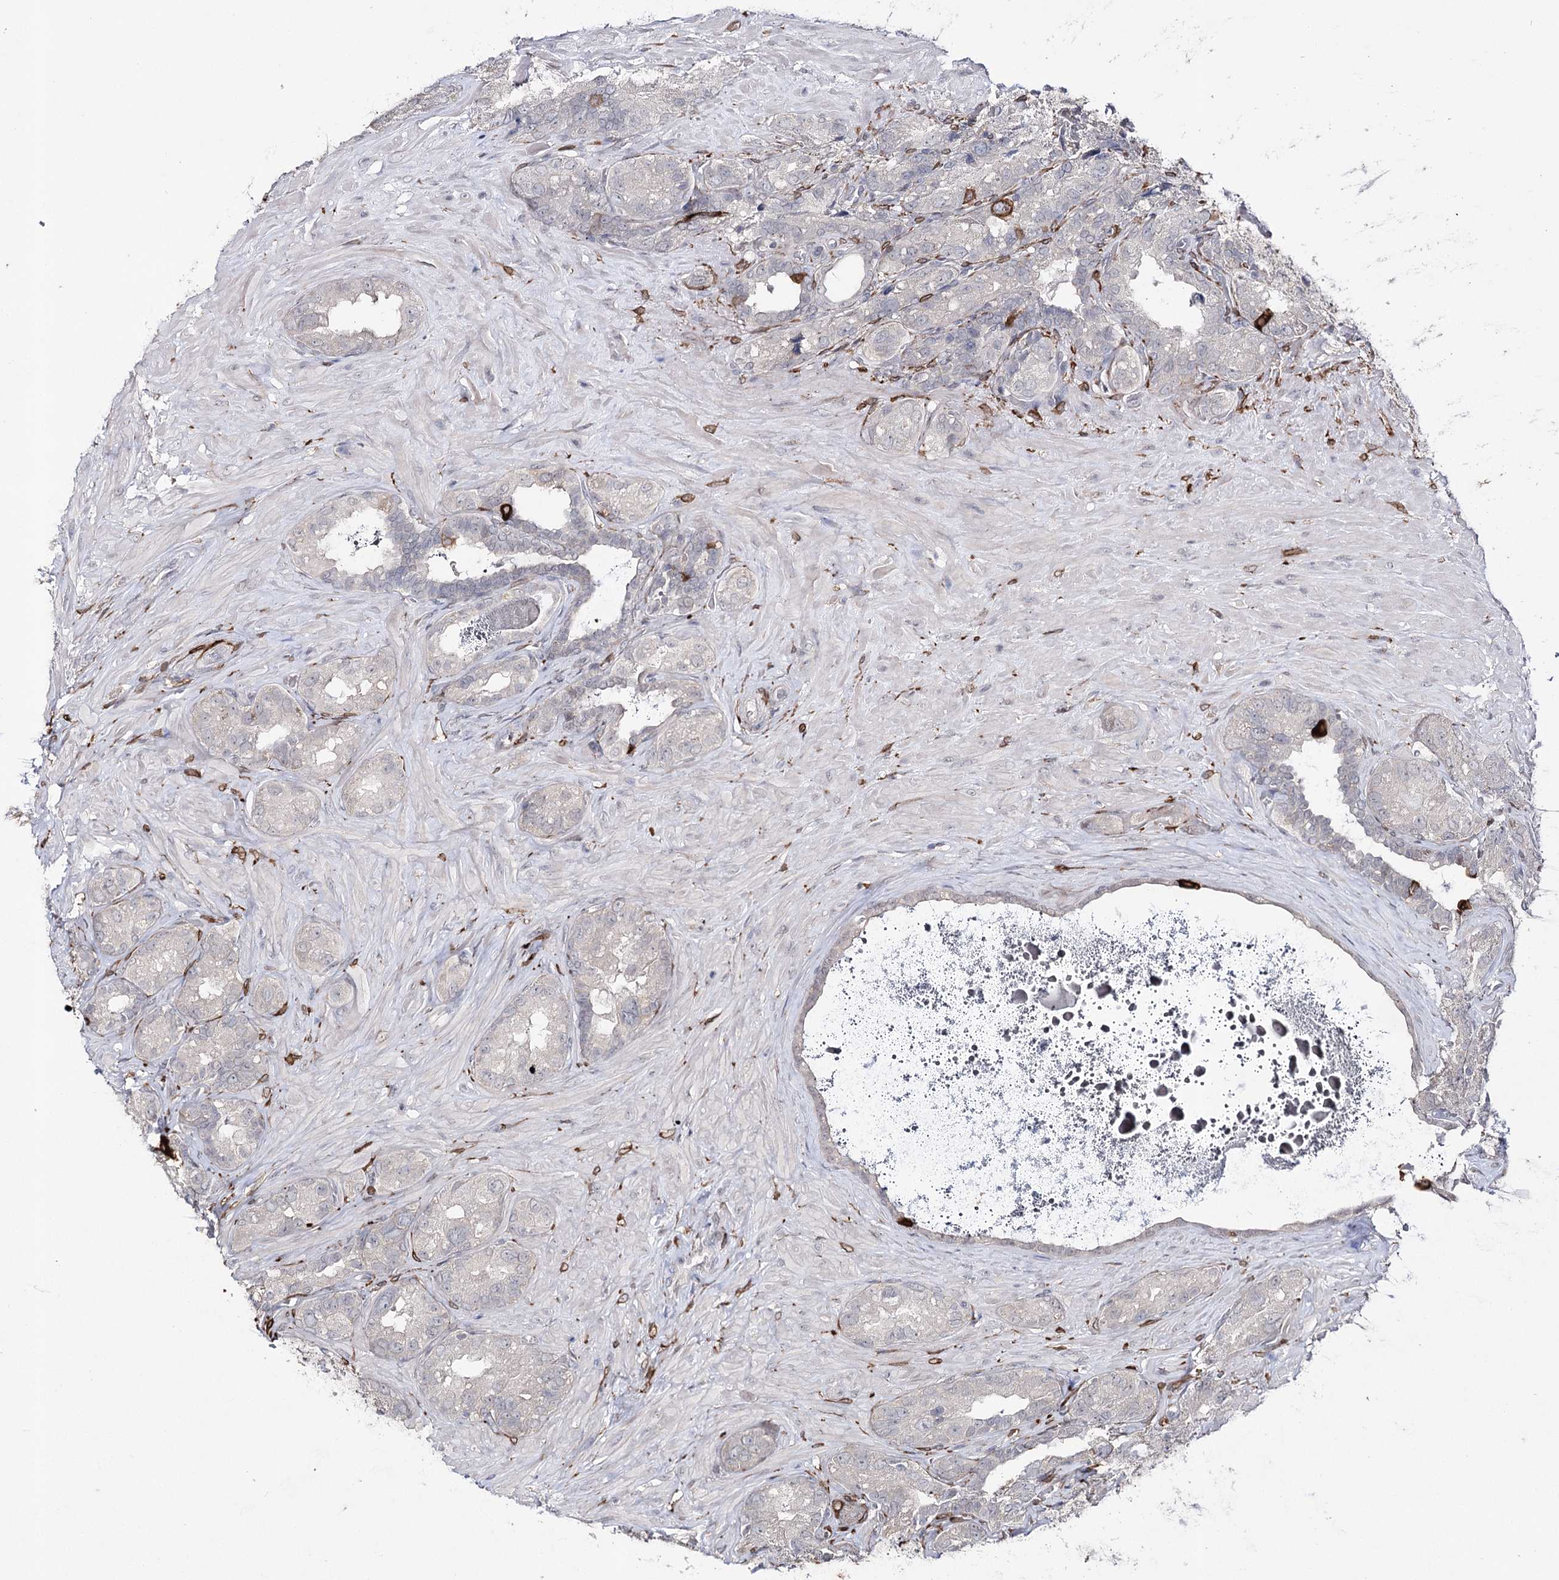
{"staining": {"intensity": "negative", "quantity": "none", "location": "none"}, "tissue": "seminal vesicle", "cell_type": "Glandular cells", "image_type": "normal", "snomed": [{"axis": "morphology", "description": "Normal tissue, NOS"}, {"axis": "topography", "description": "Seminal veicle"}, {"axis": "topography", "description": "Peripheral nerve tissue"}], "caption": "The IHC photomicrograph has no significant expression in glandular cells of seminal vesicle.", "gene": "HSD11B2", "patient": {"sex": "male", "age": 67}}